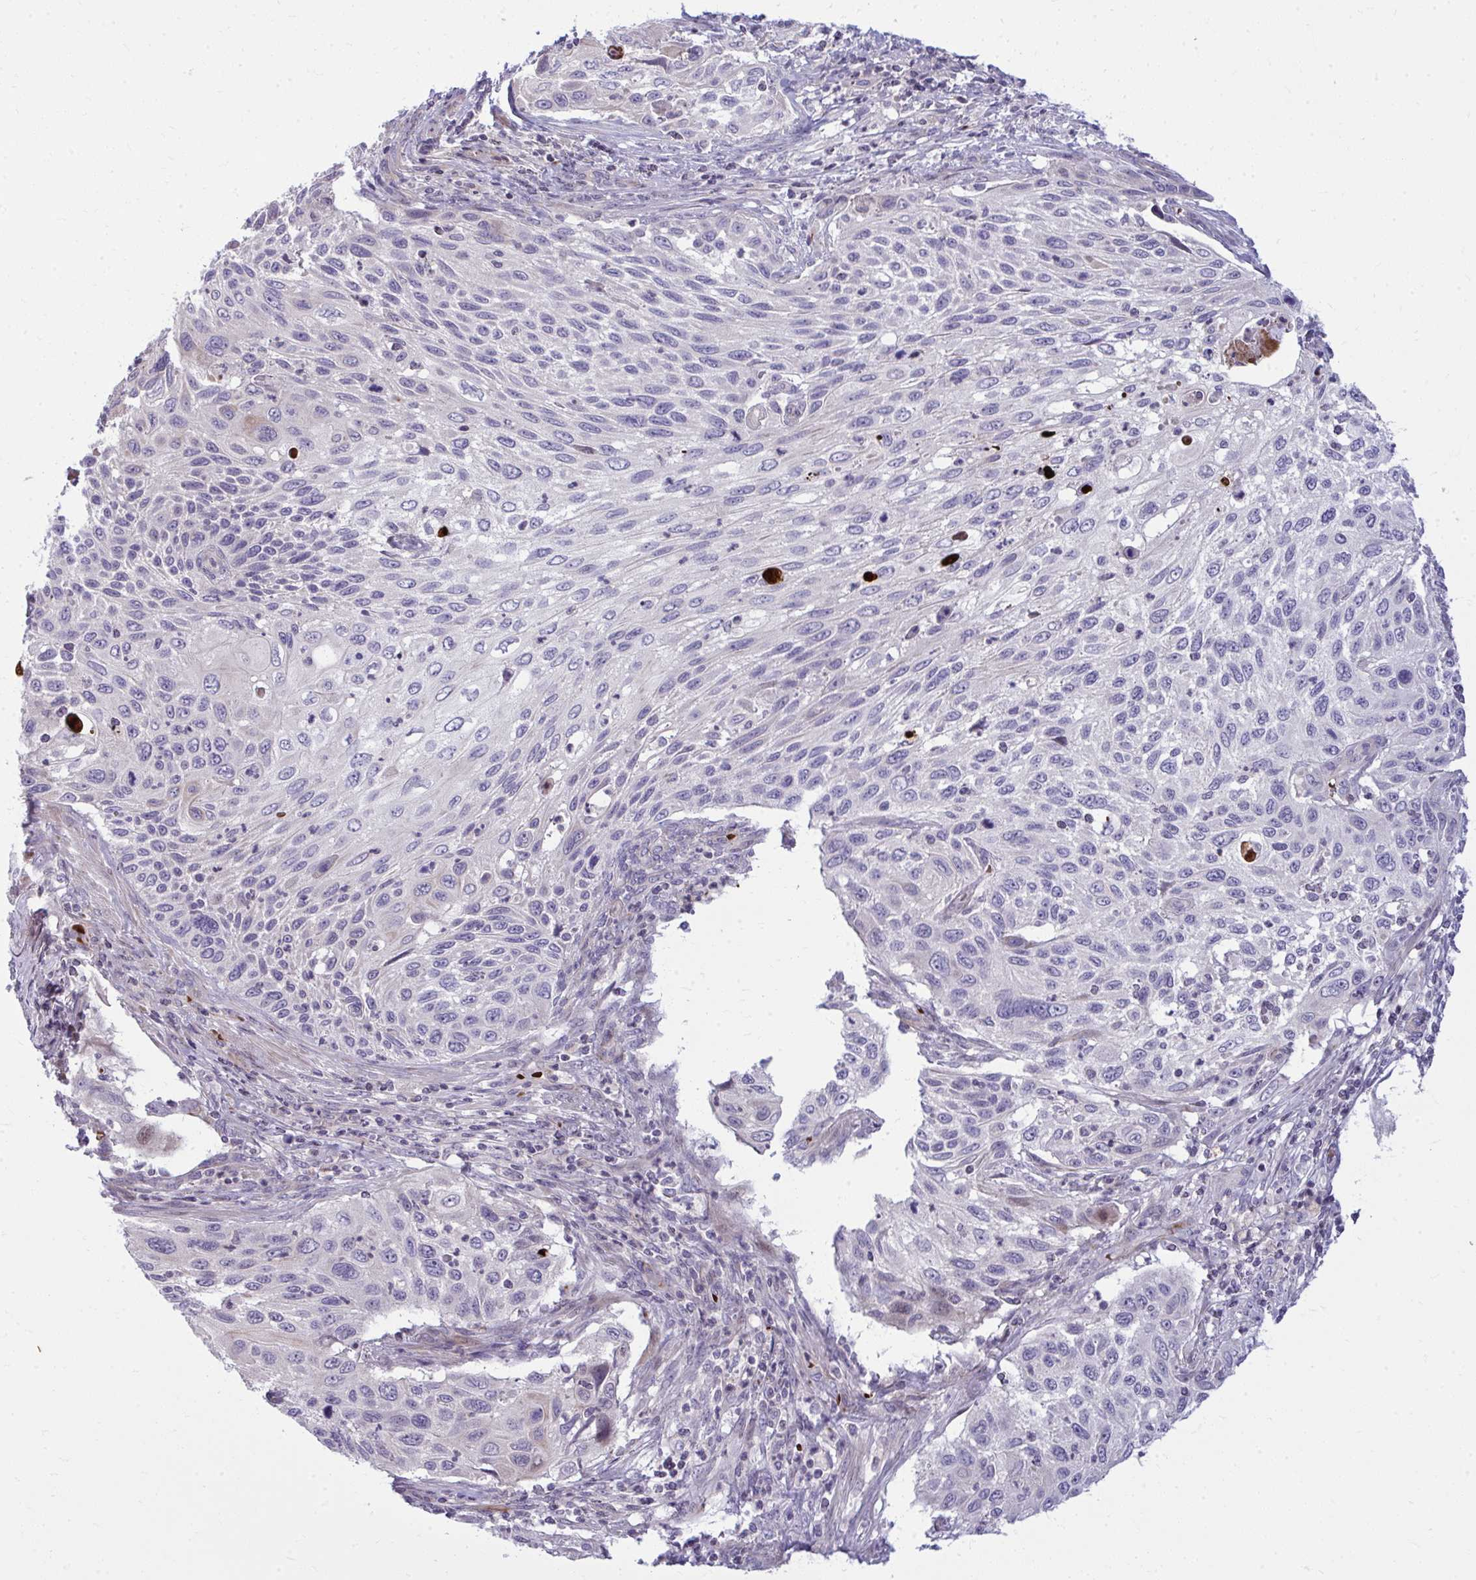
{"staining": {"intensity": "negative", "quantity": "none", "location": "none"}, "tissue": "cervical cancer", "cell_type": "Tumor cells", "image_type": "cancer", "snomed": [{"axis": "morphology", "description": "Squamous cell carcinoma, NOS"}, {"axis": "topography", "description": "Cervix"}], "caption": "Immunohistochemistry photomicrograph of neoplastic tissue: cervical squamous cell carcinoma stained with DAB (3,3'-diaminobenzidine) demonstrates no significant protein staining in tumor cells.", "gene": "SLC14A1", "patient": {"sex": "female", "age": 70}}